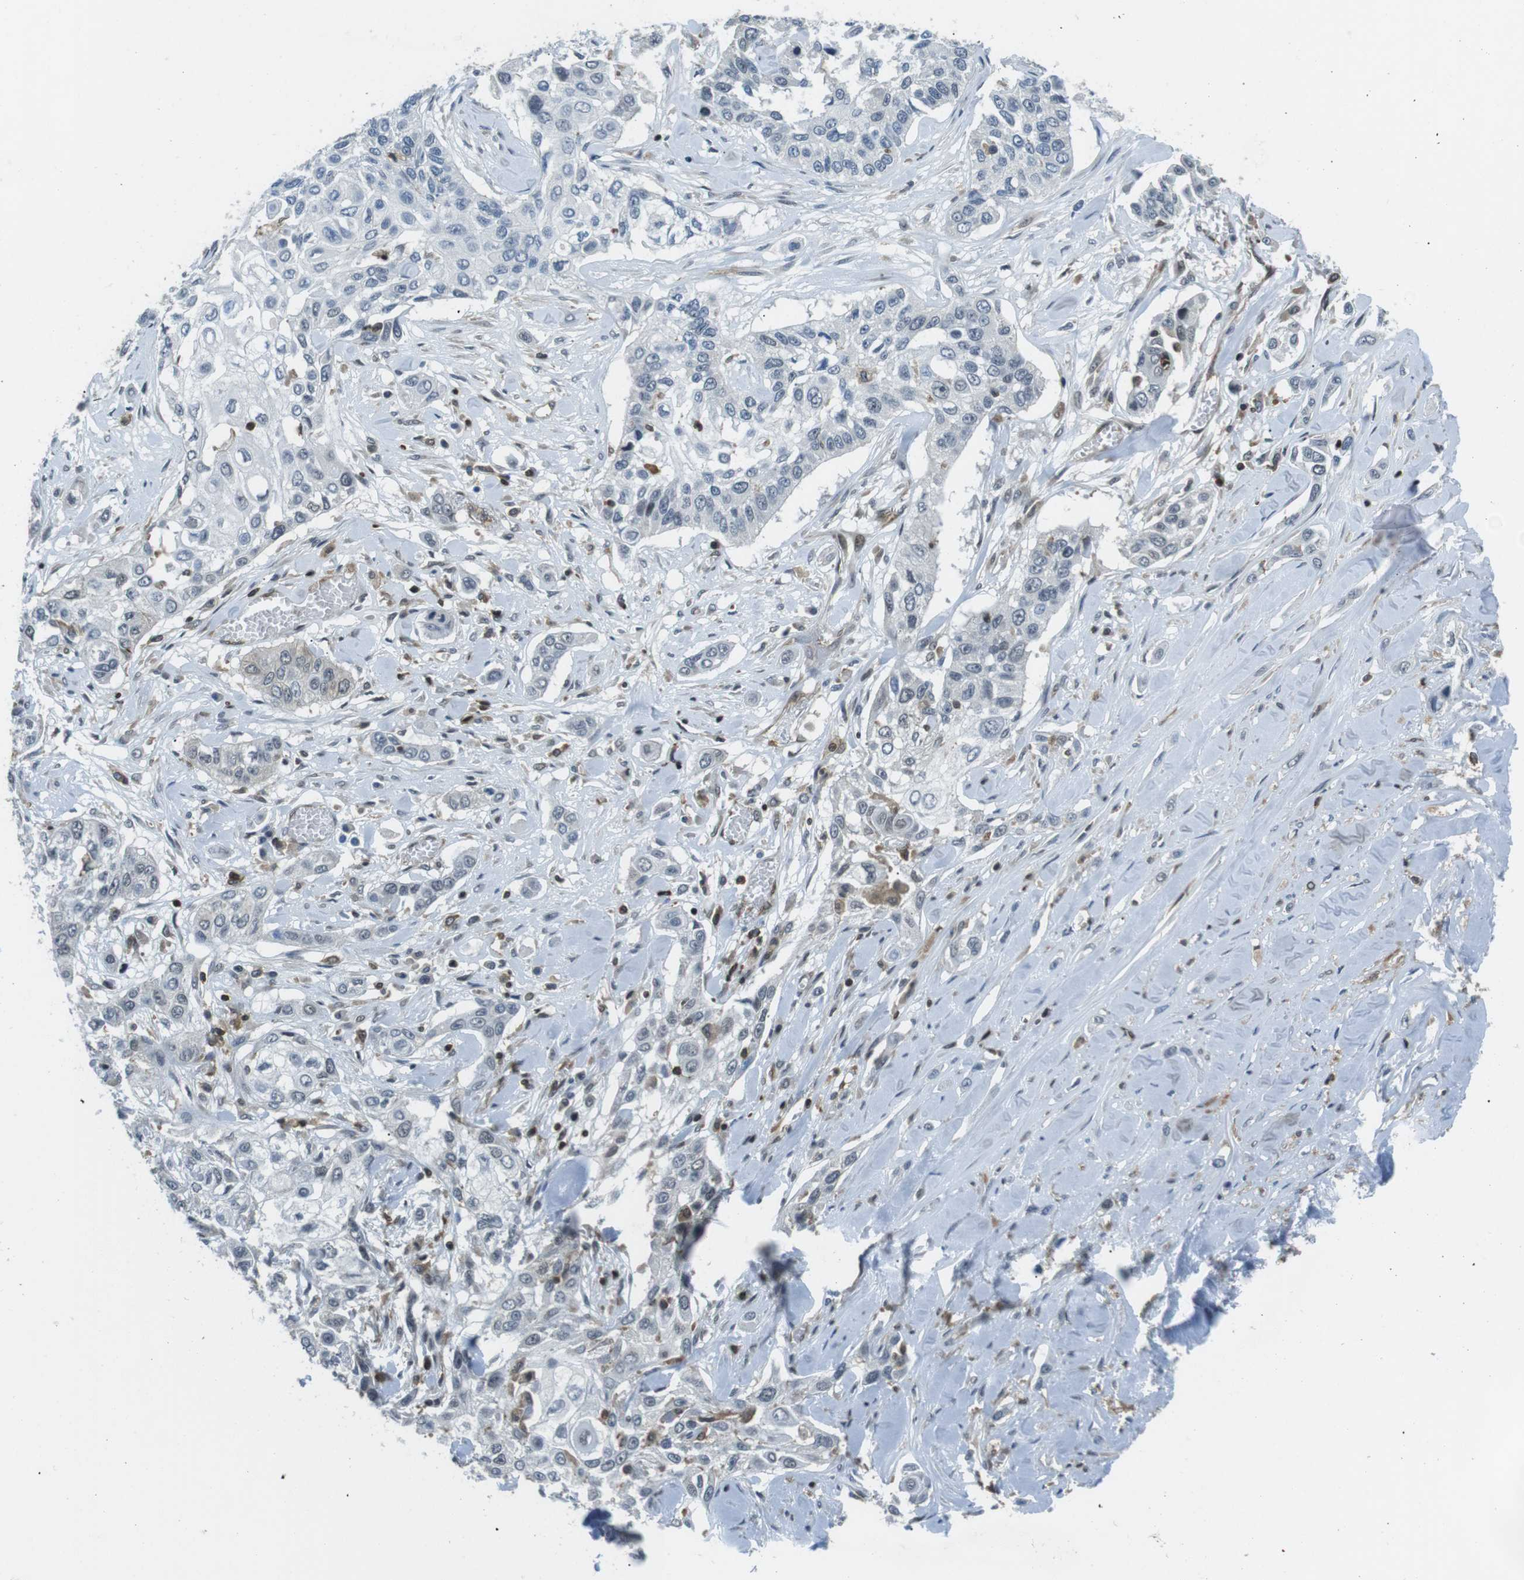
{"staining": {"intensity": "negative", "quantity": "none", "location": "none"}, "tissue": "lung cancer", "cell_type": "Tumor cells", "image_type": "cancer", "snomed": [{"axis": "morphology", "description": "Squamous cell carcinoma, NOS"}, {"axis": "topography", "description": "Lung"}], "caption": "DAB (3,3'-diaminobenzidine) immunohistochemical staining of lung cancer (squamous cell carcinoma) displays no significant positivity in tumor cells.", "gene": "STK10", "patient": {"sex": "male", "age": 71}}